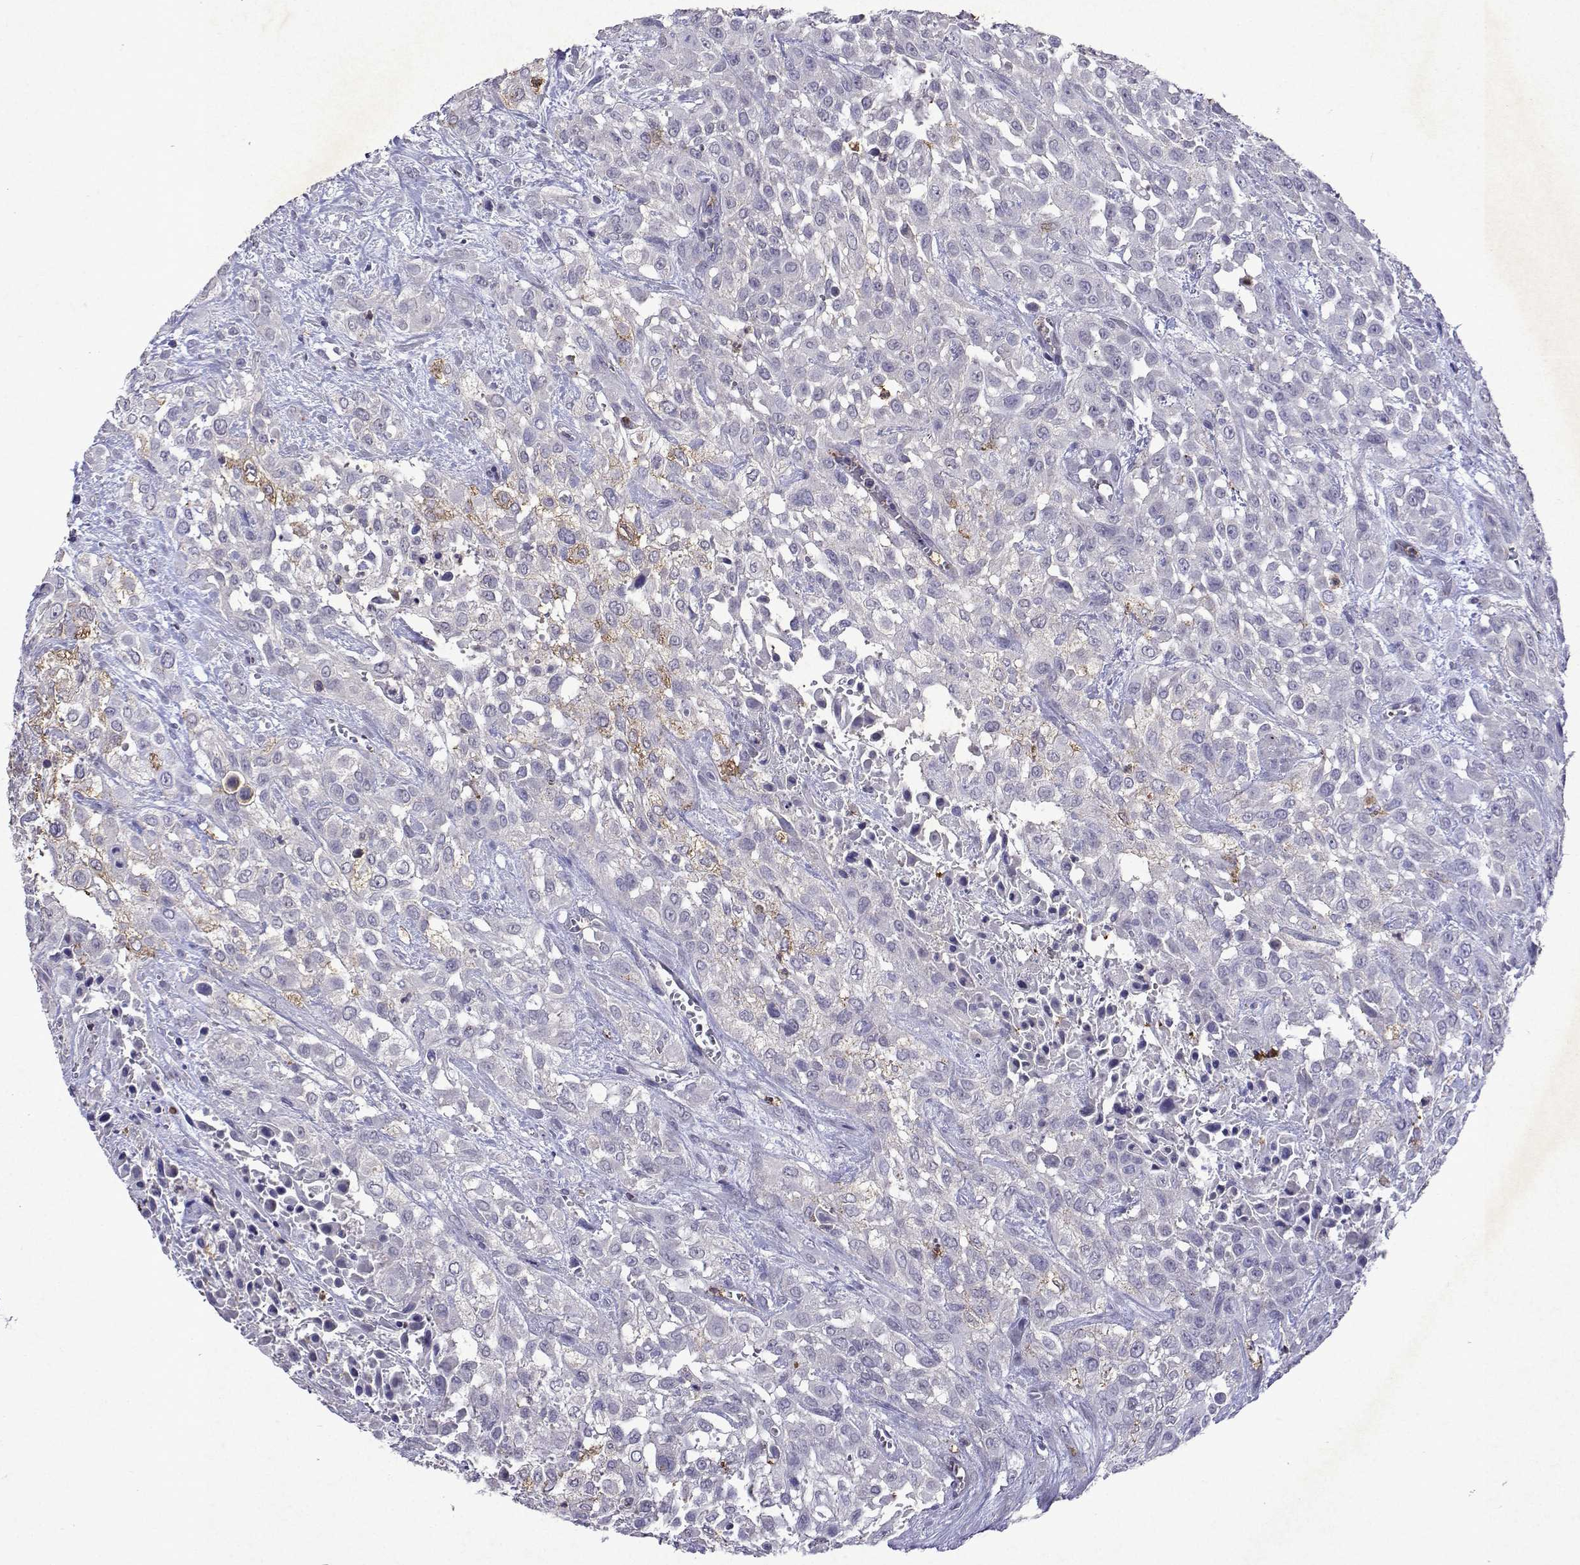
{"staining": {"intensity": "moderate", "quantity": "<25%", "location": "cytoplasmic/membranous"}, "tissue": "urothelial cancer", "cell_type": "Tumor cells", "image_type": "cancer", "snomed": [{"axis": "morphology", "description": "Urothelial carcinoma, High grade"}, {"axis": "topography", "description": "Urinary bladder"}], "caption": "A high-resolution photomicrograph shows immunohistochemistry staining of high-grade urothelial carcinoma, which reveals moderate cytoplasmic/membranous staining in about <25% of tumor cells.", "gene": "DUSP28", "patient": {"sex": "male", "age": 57}}